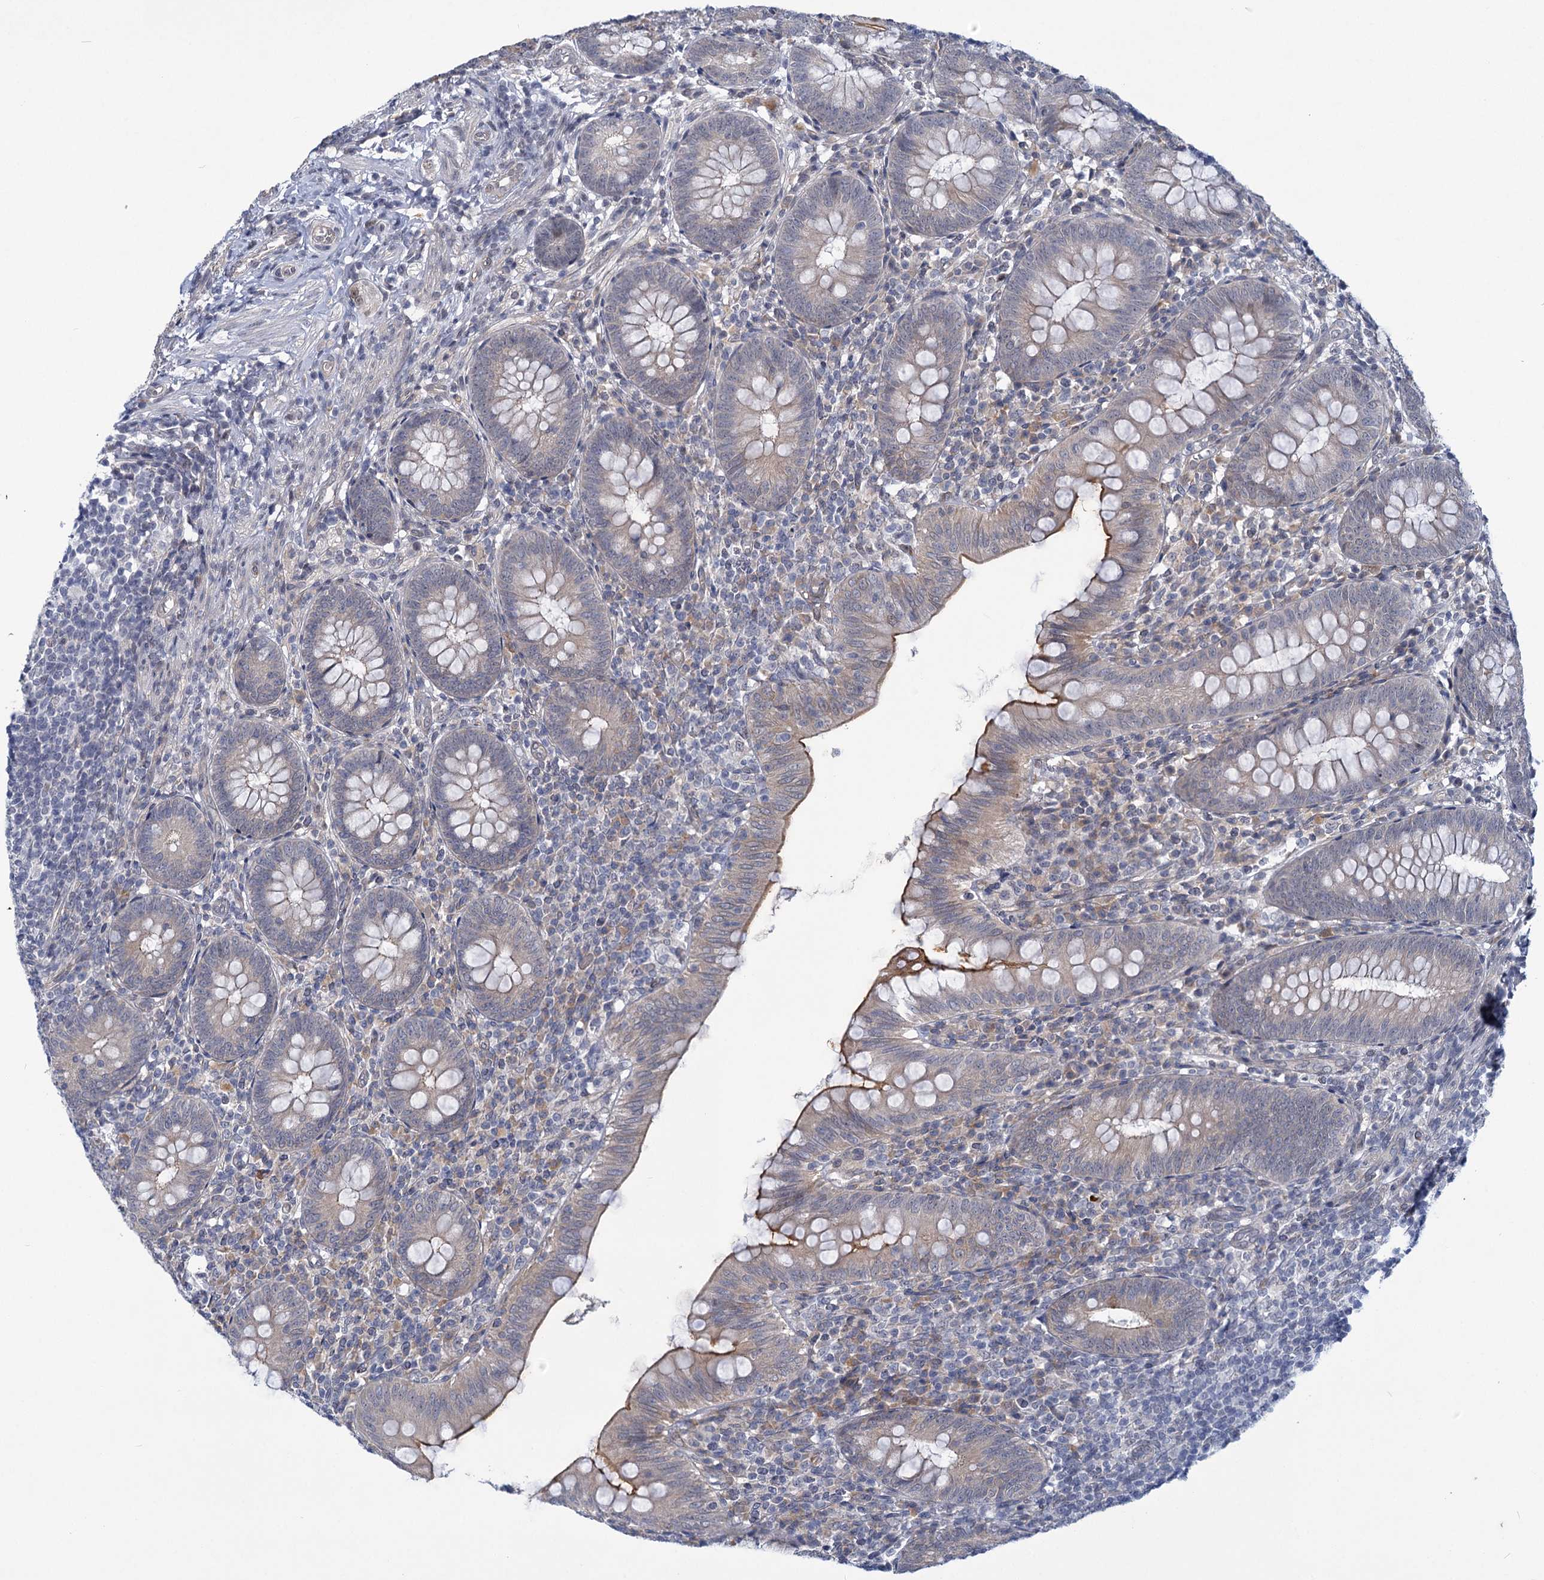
{"staining": {"intensity": "moderate", "quantity": "<25%", "location": "cytoplasmic/membranous"}, "tissue": "appendix", "cell_type": "Glandular cells", "image_type": "normal", "snomed": [{"axis": "morphology", "description": "Normal tissue, NOS"}, {"axis": "topography", "description": "Appendix"}], "caption": "Immunohistochemistry (IHC) staining of normal appendix, which shows low levels of moderate cytoplasmic/membranous expression in approximately <25% of glandular cells indicating moderate cytoplasmic/membranous protein staining. The staining was performed using DAB (3,3'-diaminobenzidine) (brown) for protein detection and nuclei were counterstained in hematoxylin (blue).", "gene": "MBLAC2", "patient": {"sex": "male", "age": 14}}